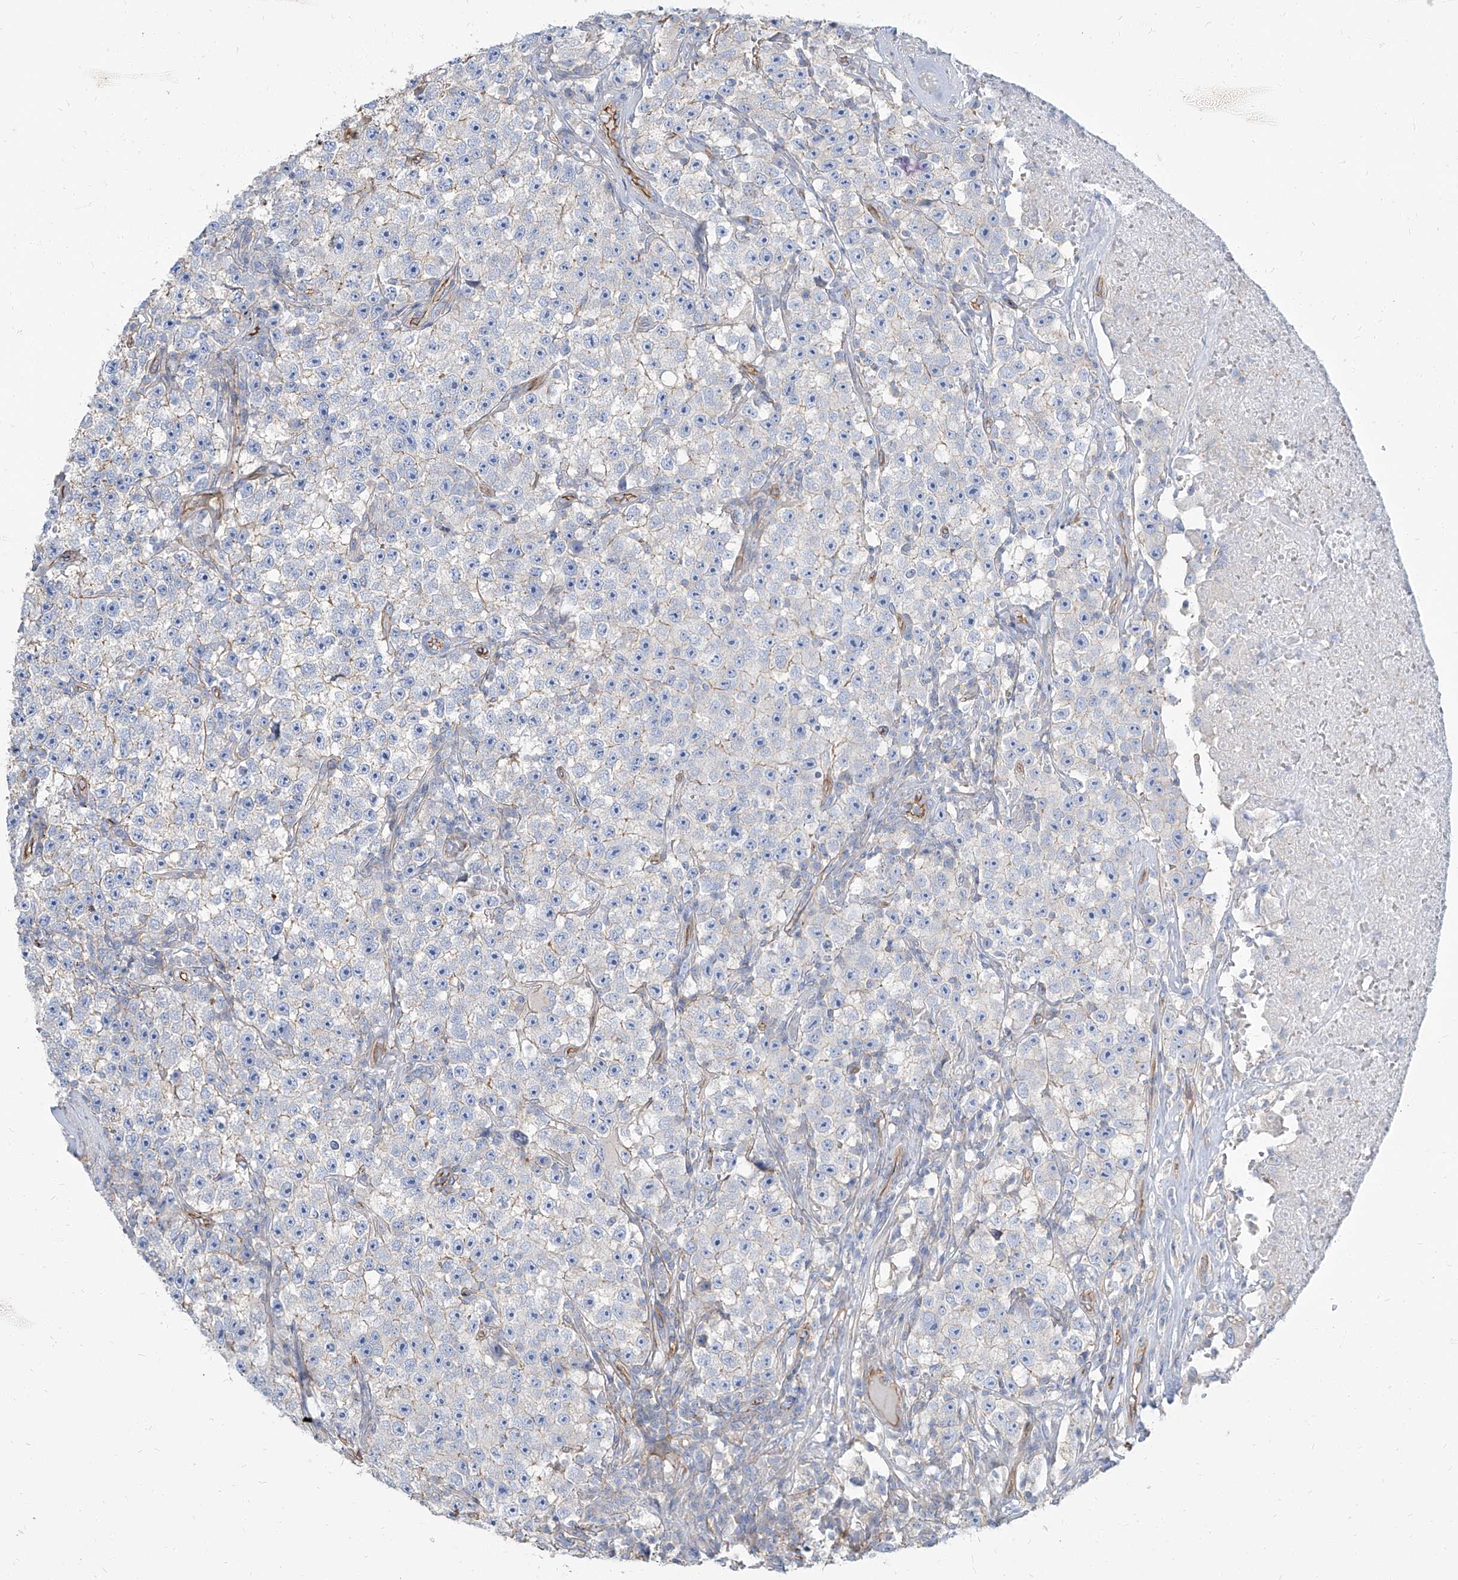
{"staining": {"intensity": "negative", "quantity": "none", "location": "none"}, "tissue": "testis cancer", "cell_type": "Tumor cells", "image_type": "cancer", "snomed": [{"axis": "morphology", "description": "Seminoma, NOS"}, {"axis": "topography", "description": "Testis"}], "caption": "IHC micrograph of neoplastic tissue: human testis seminoma stained with DAB (3,3'-diaminobenzidine) shows no significant protein positivity in tumor cells.", "gene": "TXLNB", "patient": {"sex": "male", "age": 22}}